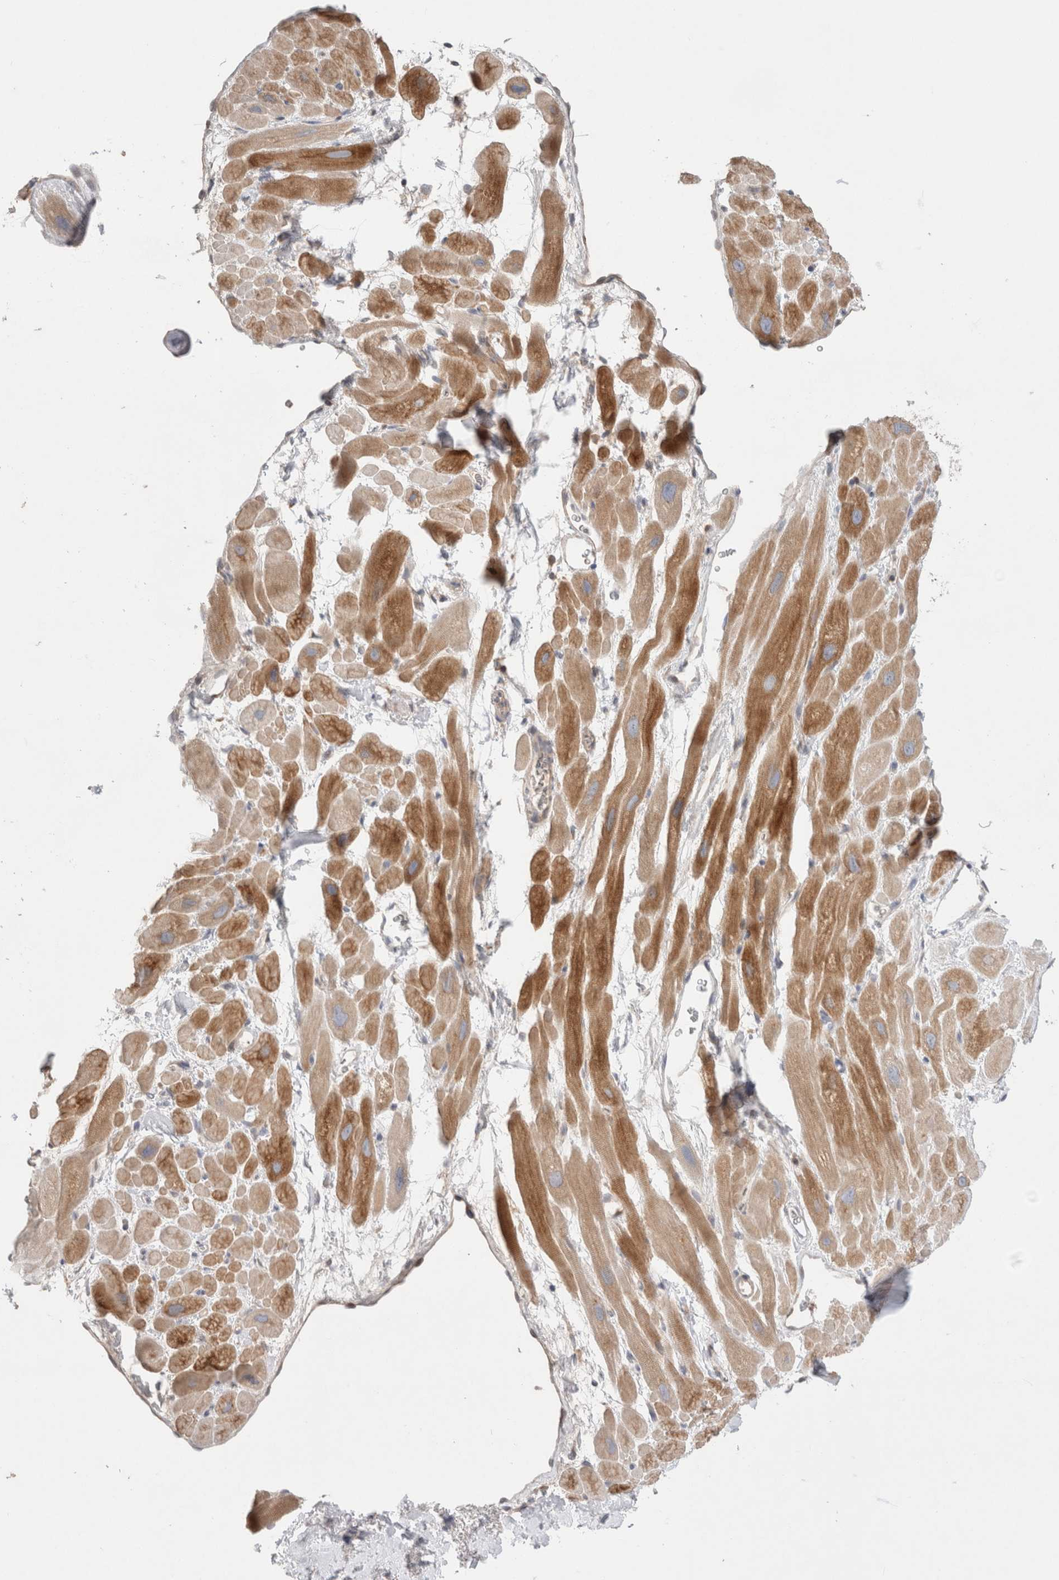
{"staining": {"intensity": "moderate", "quantity": ">75%", "location": "cytoplasmic/membranous"}, "tissue": "heart muscle", "cell_type": "Cardiomyocytes", "image_type": "normal", "snomed": [{"axis": "morphology", "description": "Normal tissue, NOS"}, {"axis": "topography", "description": "Heart"}], "caption": "The image displays staining of unremarkable heart muscle, revealing moderate cytoplasmic/membranous protein staining (brown color) within cardiomyocytes.", "gene": "KLHL14", "patient": {"sex": "male", "age": 49}}